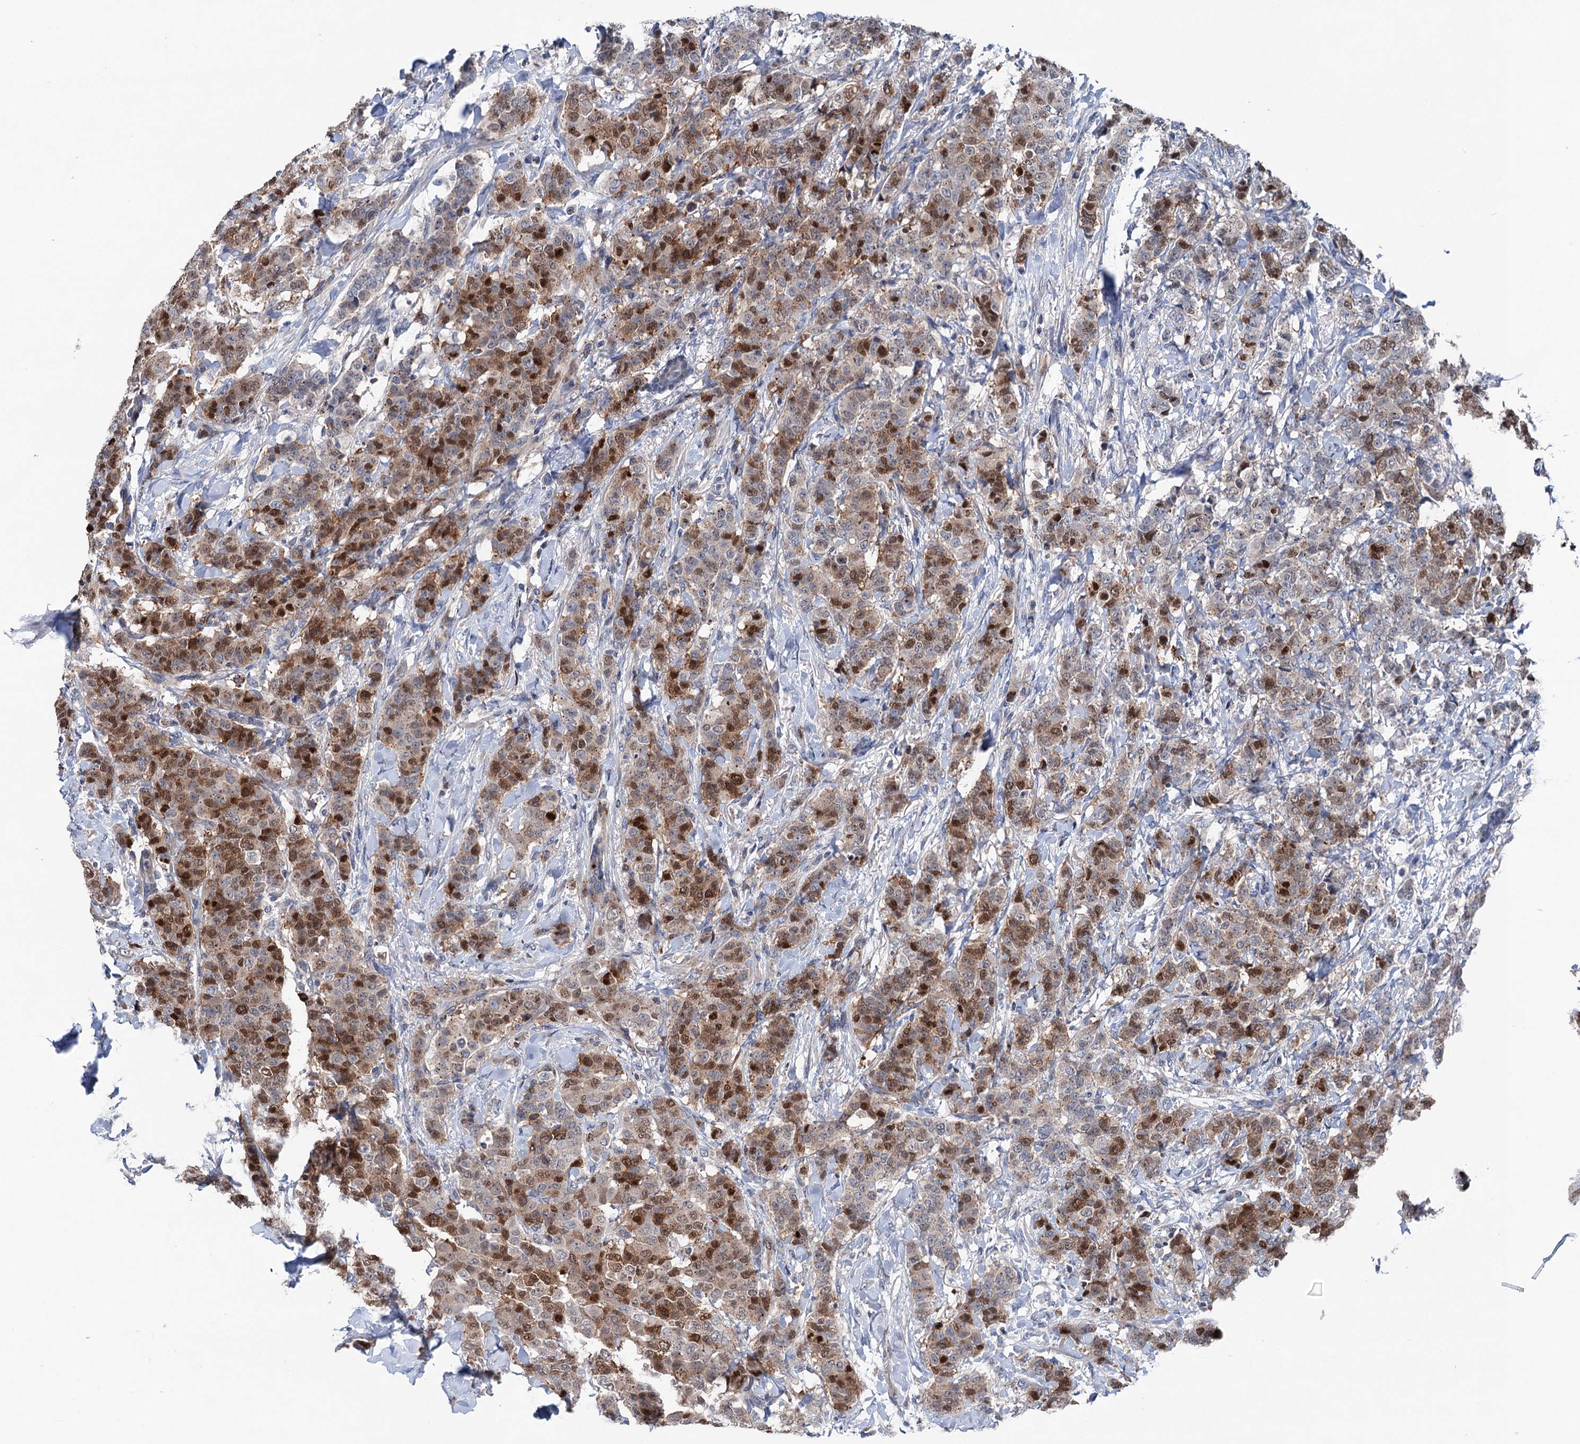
{"staining": {"intensity": "strong", "quantity": ">75%", "location": "cytoplasmic/membranous,nuclear"}, "tissue": "breast cancer", "cell_type": "Tumor cells", "image_type": "cancer", "snomed": [{"axis": "morphology", "description": "Duct carcinoma"}, {"axis": "topography", "description": "Breast"}], "caption": "There is high levels of strong cytoplasmic/membranous and nuclear positivity in tumor cells of breast invasive ductal carcinoma, as demonstrated by immunohistochemical staining (brown color).", "gene": "NCAPD2", "patient": {"sex": "female", "age": 40}}